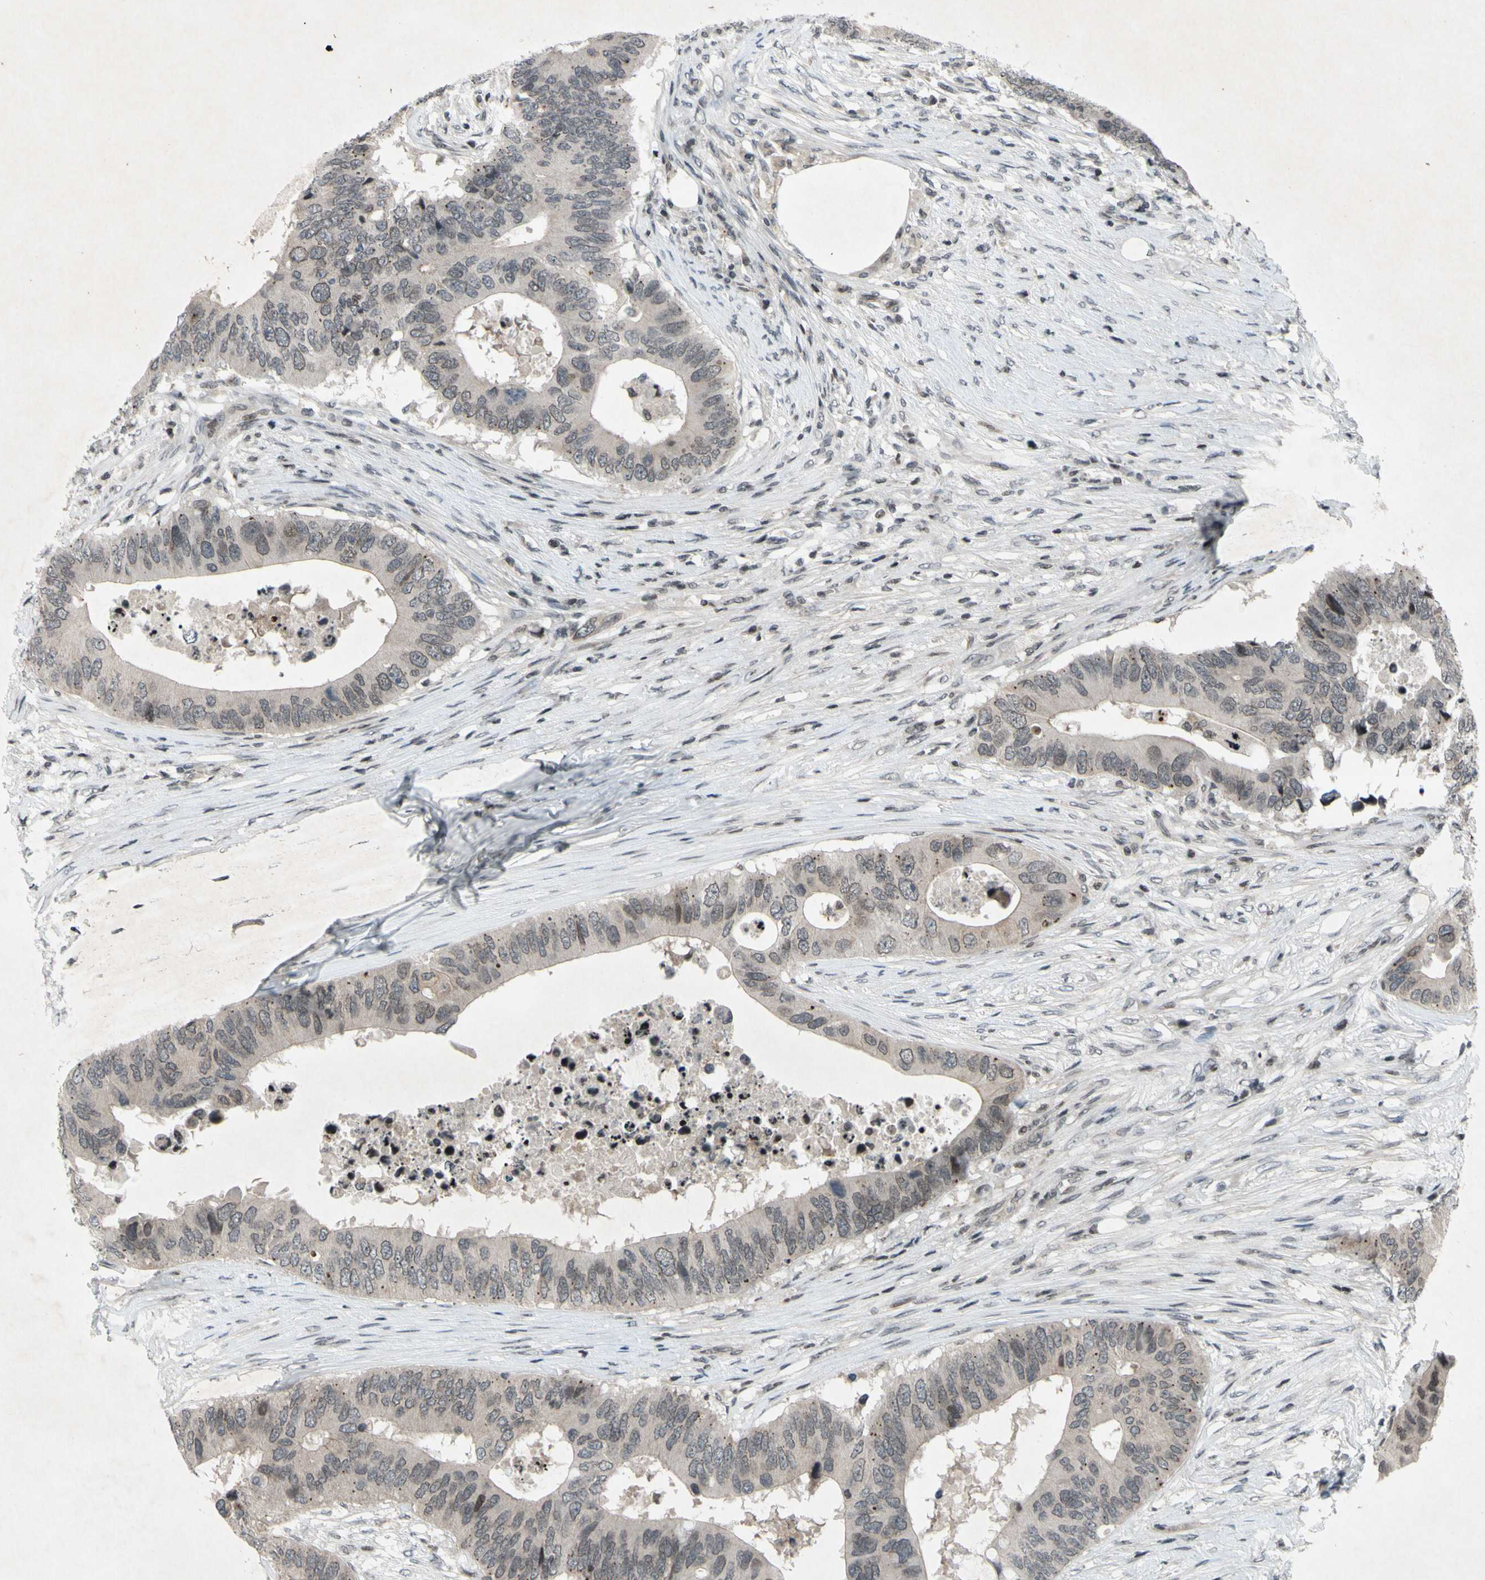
{"staining": {"intensity": "weak", "quantity": ">75%", "location": "cytoplasmic/membranous,nuclear"}, "tissue": "colorectal cancer", "cell_type": "Tumor cells", "image_type": "cancer", "snomed": [{"axis": "morphology", "description": "Adenocarcinoma, NOS"}, {"axis": "topography", "description": "Colon"}], "caption": "High-magnification brightfield microscopy of colorectal cancer (adenocarcinoma) stained with DAB (brown) and counterstained with hematoxylin (blue). tumor cells exhibit weak cytoplasmic/membranous and nuclear expression is appreciated in about>75% of cells. (Brightfield microscopy of DAB IHC at high magnification).", "gene": "XPO1", "patient": {"sex": "male", "age": 71}}